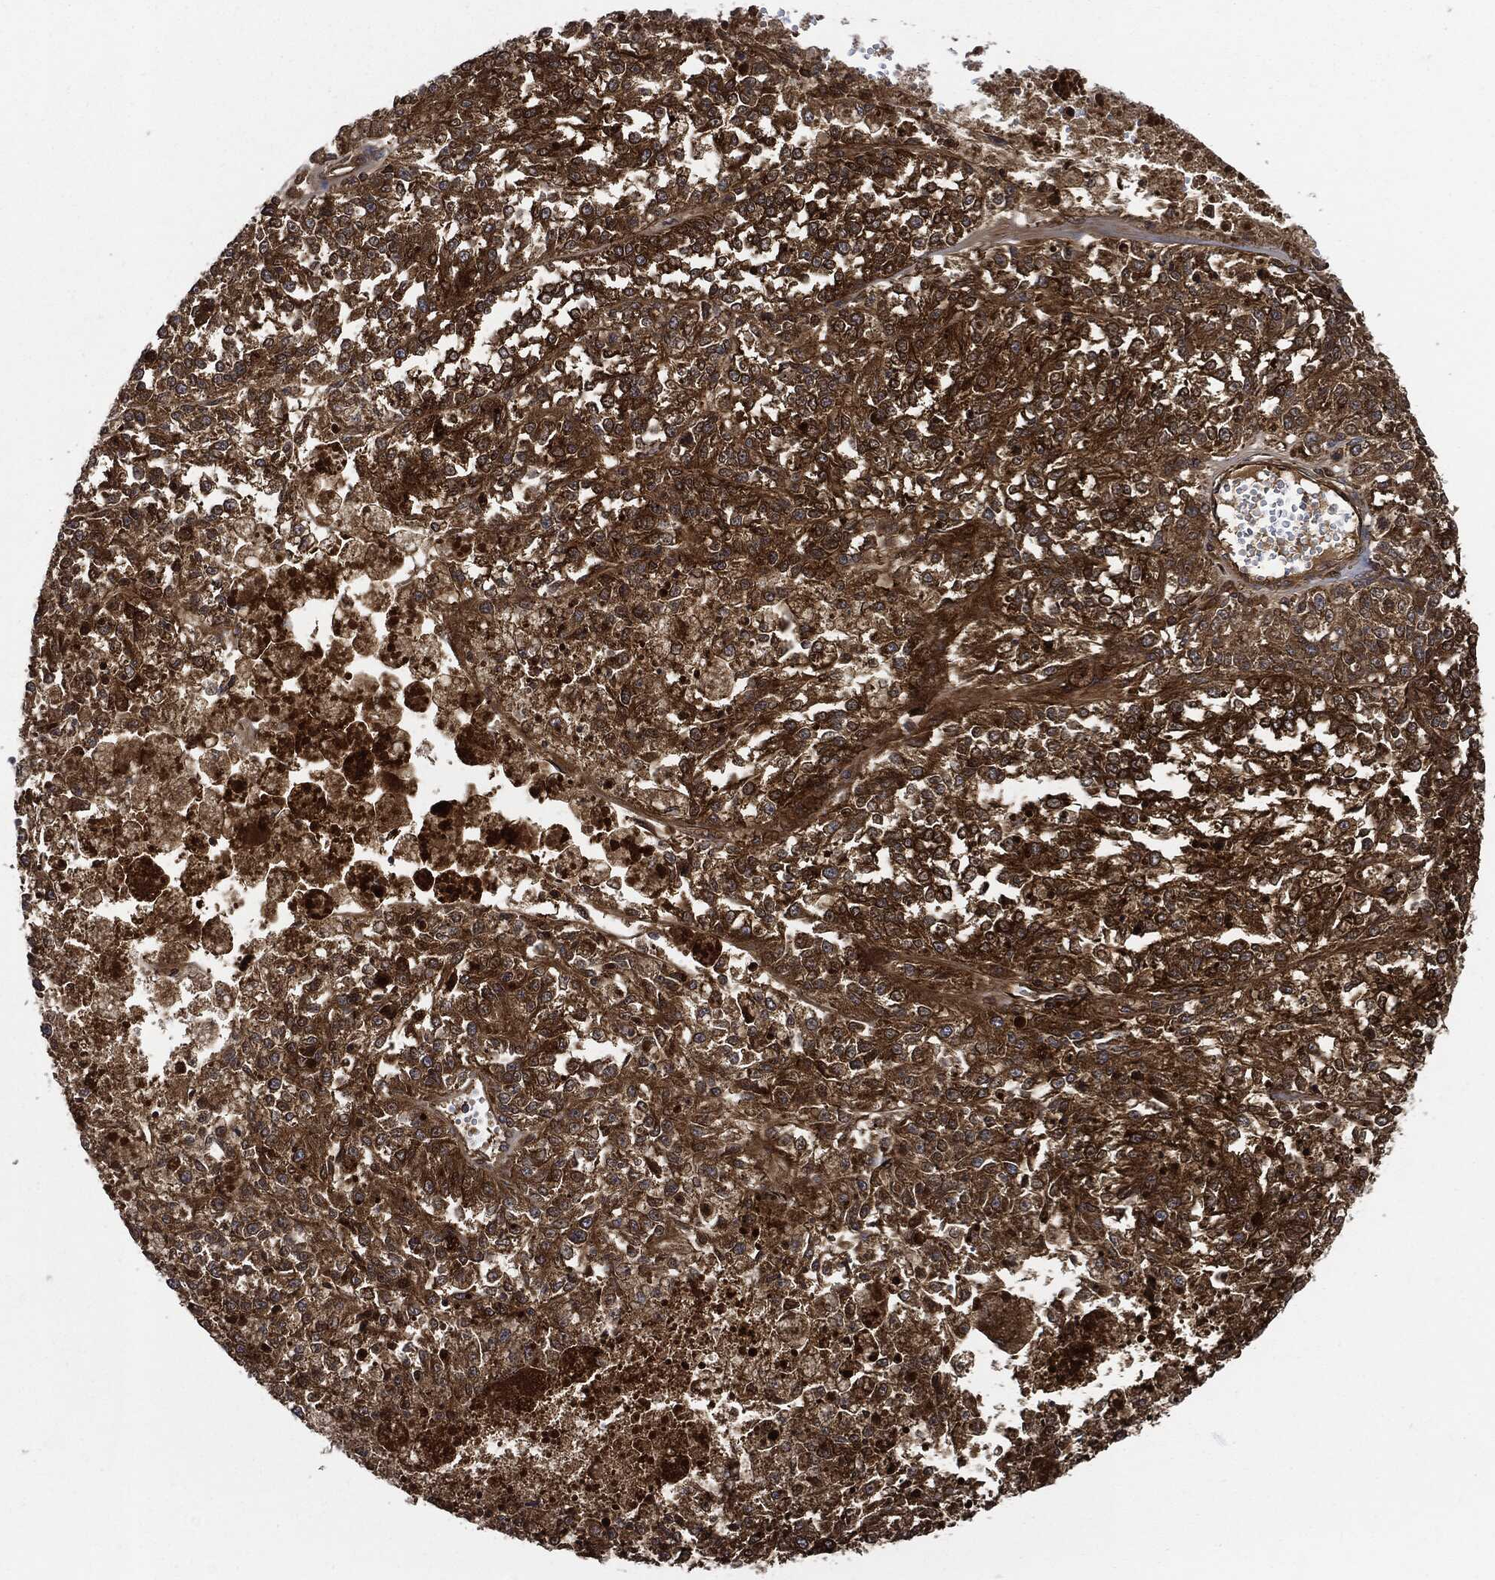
{"staining": {"intensity": "strong", "quantity": ">75%", "location": "cytoplasmic/membranous"}, "tissue": "melanoma", "cell_type": "Tumor cells", "image_type": "cancer", "snomed": [{"axis": "morphology", "description": "Malignant melanoma, Metastatic site"}, {"axis": "topography", "description": "Lymph node"}], "caption": "Human malignant melanoma (metastatic site) stained with a protein marker reveals strong staining in tumor cells.", "gene": "XPNPEP1", "patient": {"sex": "female", "age": 64}}